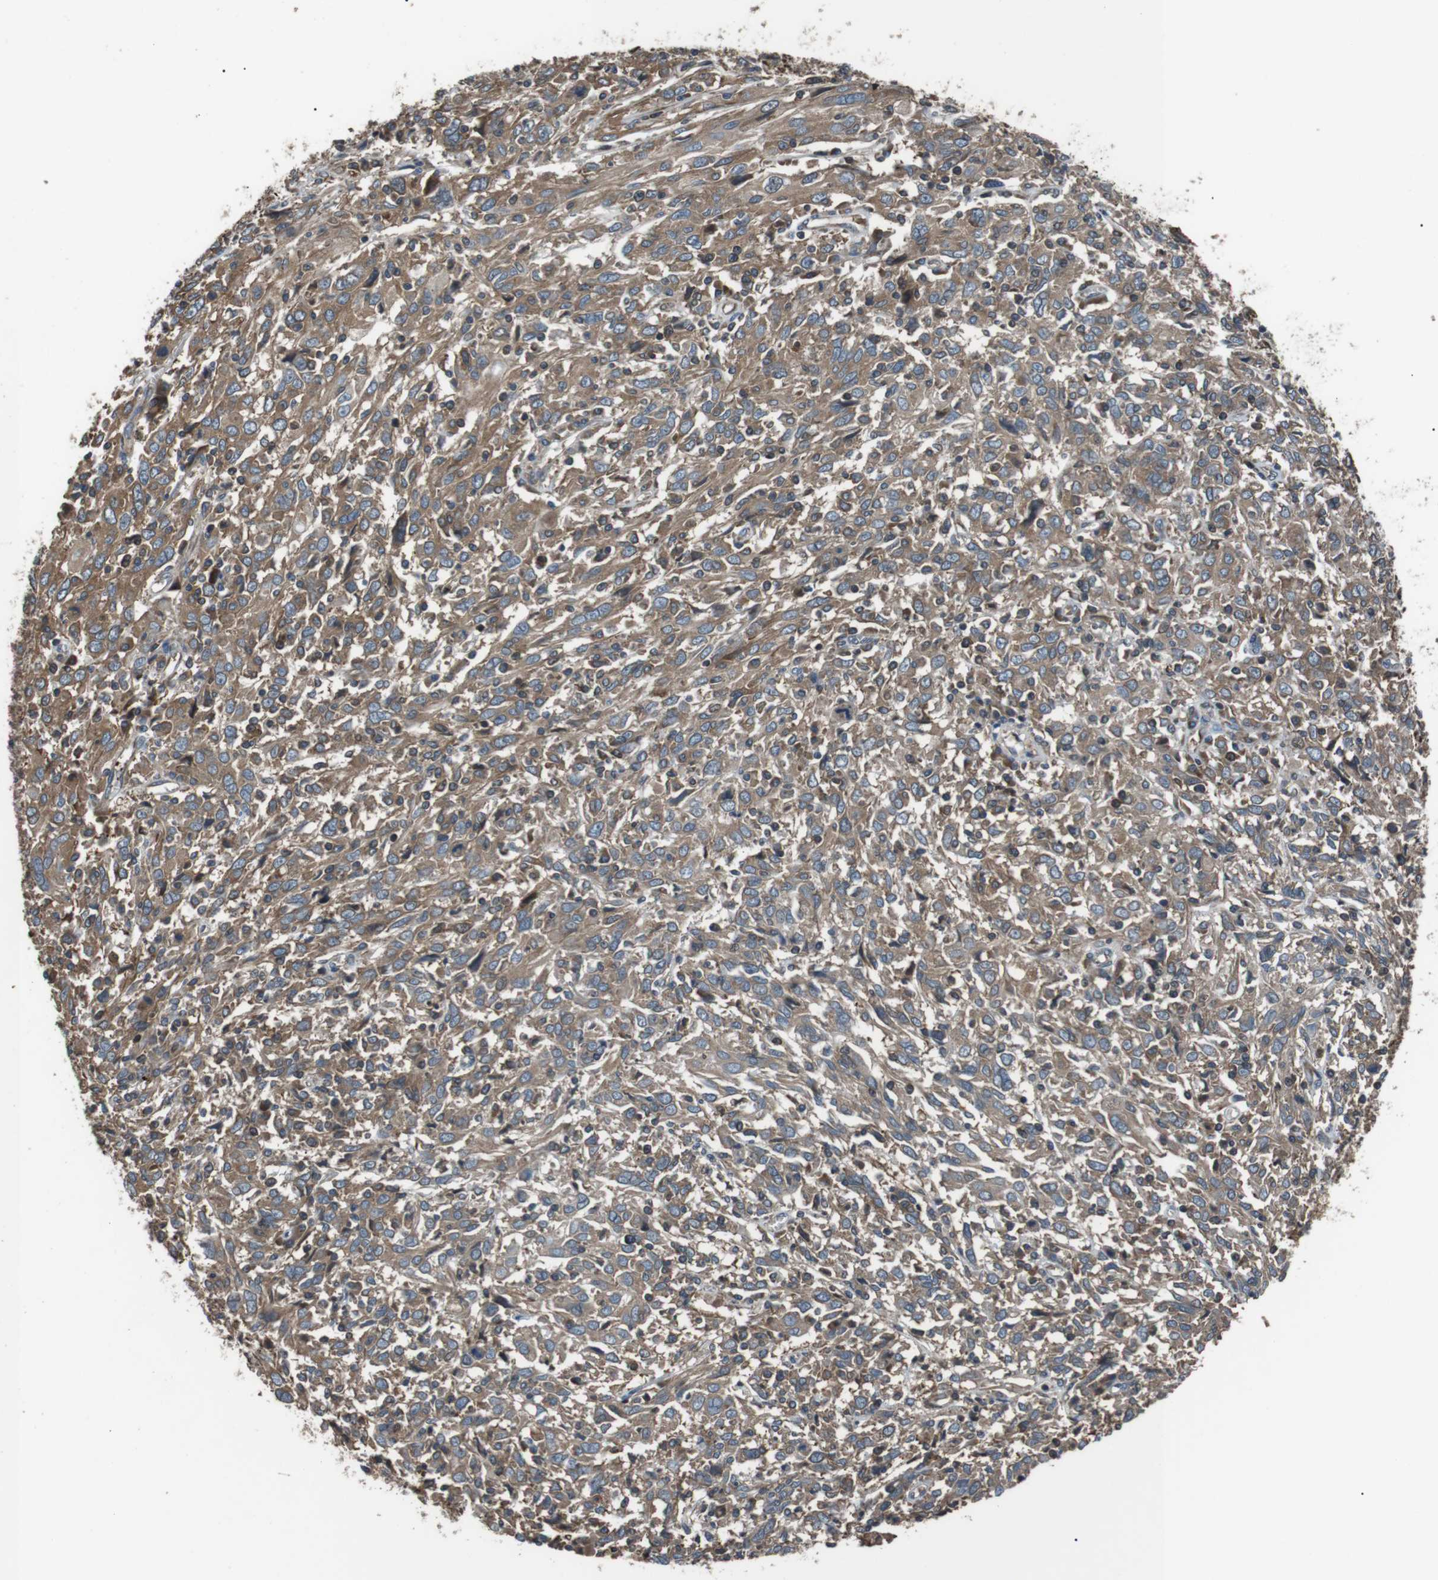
{"staining": {"intensity": "moderate", "quantity": ">75%", "location": "cytoplasmic/membranous"}, "tissue": "cervical cancer", "cell_type": "Tumor cells", "image_type": "cancer", "snomed": [{"axis": "morphology", "description": "Squamous cell carcinoma, NOS"}, {"axis": "topography", "description": "Cervix"}], "caption": "Tumor cells demonstrate medium levels of moderate cytoplasmic/membranous positivity in about >75% of cells in human cervical cancer (squamous cell carcinoma). The protein of interest is stained brown, and the nuclei are stained in blue (DAB IHC with brightfield microscopy, high magnification).", "gene": "GPR161", "patient": {"sex": "female", "age": 46}}